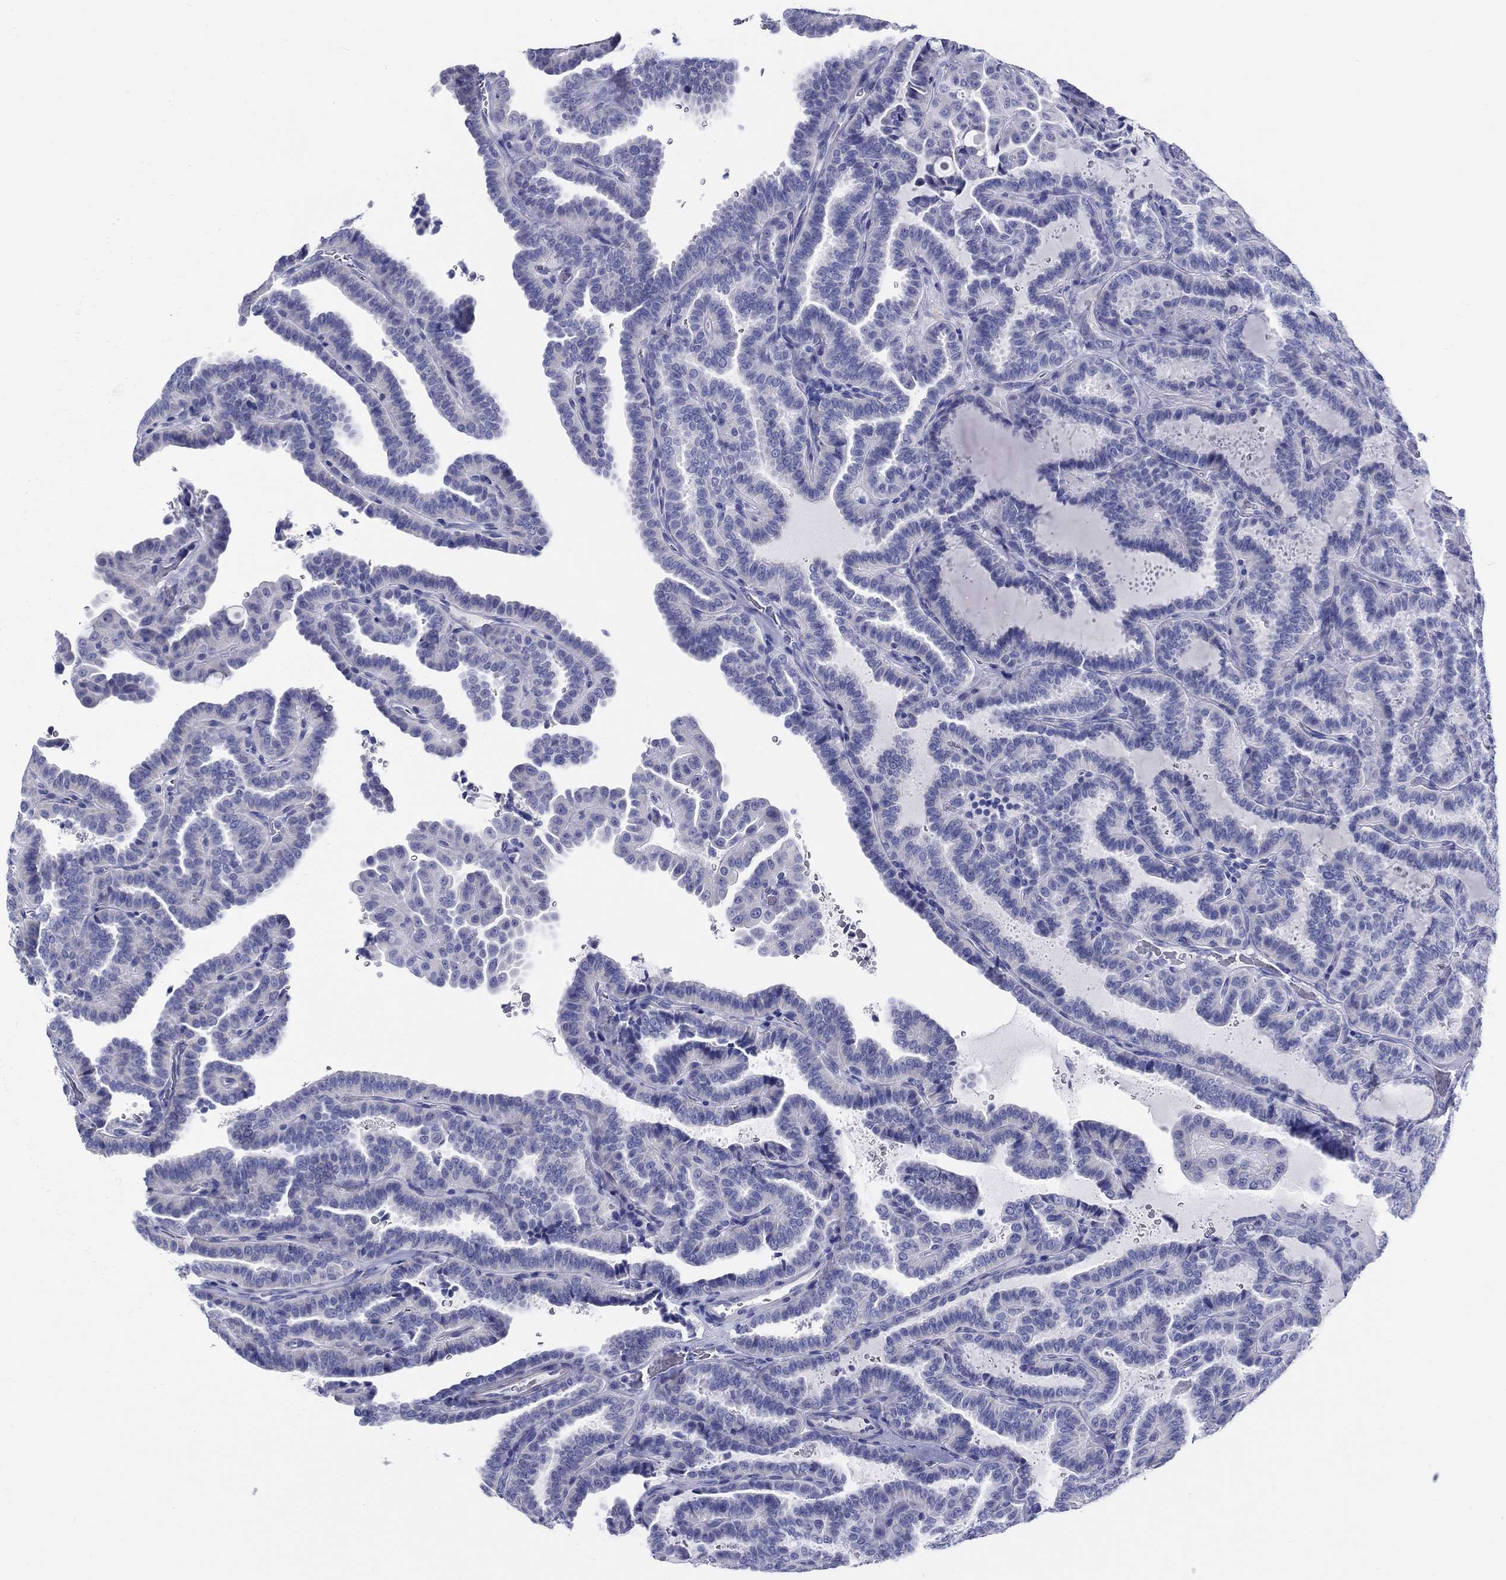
{"staining": {"intensity": "negative", "quantity": "none", "location": "none"}, "tissue": "thyroid cancer", "cell_type": "Tumor cells", "image_type": "cancer", "snomed": [{"axis": "morphology", "description": "Papillary adenocarcinoma, NOS"}, {"axis": "topography", "description": "Thyroid gland"}], "caption": "This is an immunohistochemistry micrograph of human papillary adenocarcinoma (thyroid). There is no expression in tumor cells.", "gene": "CRYGS", "patient": {"sex": "female", "age": 39}}